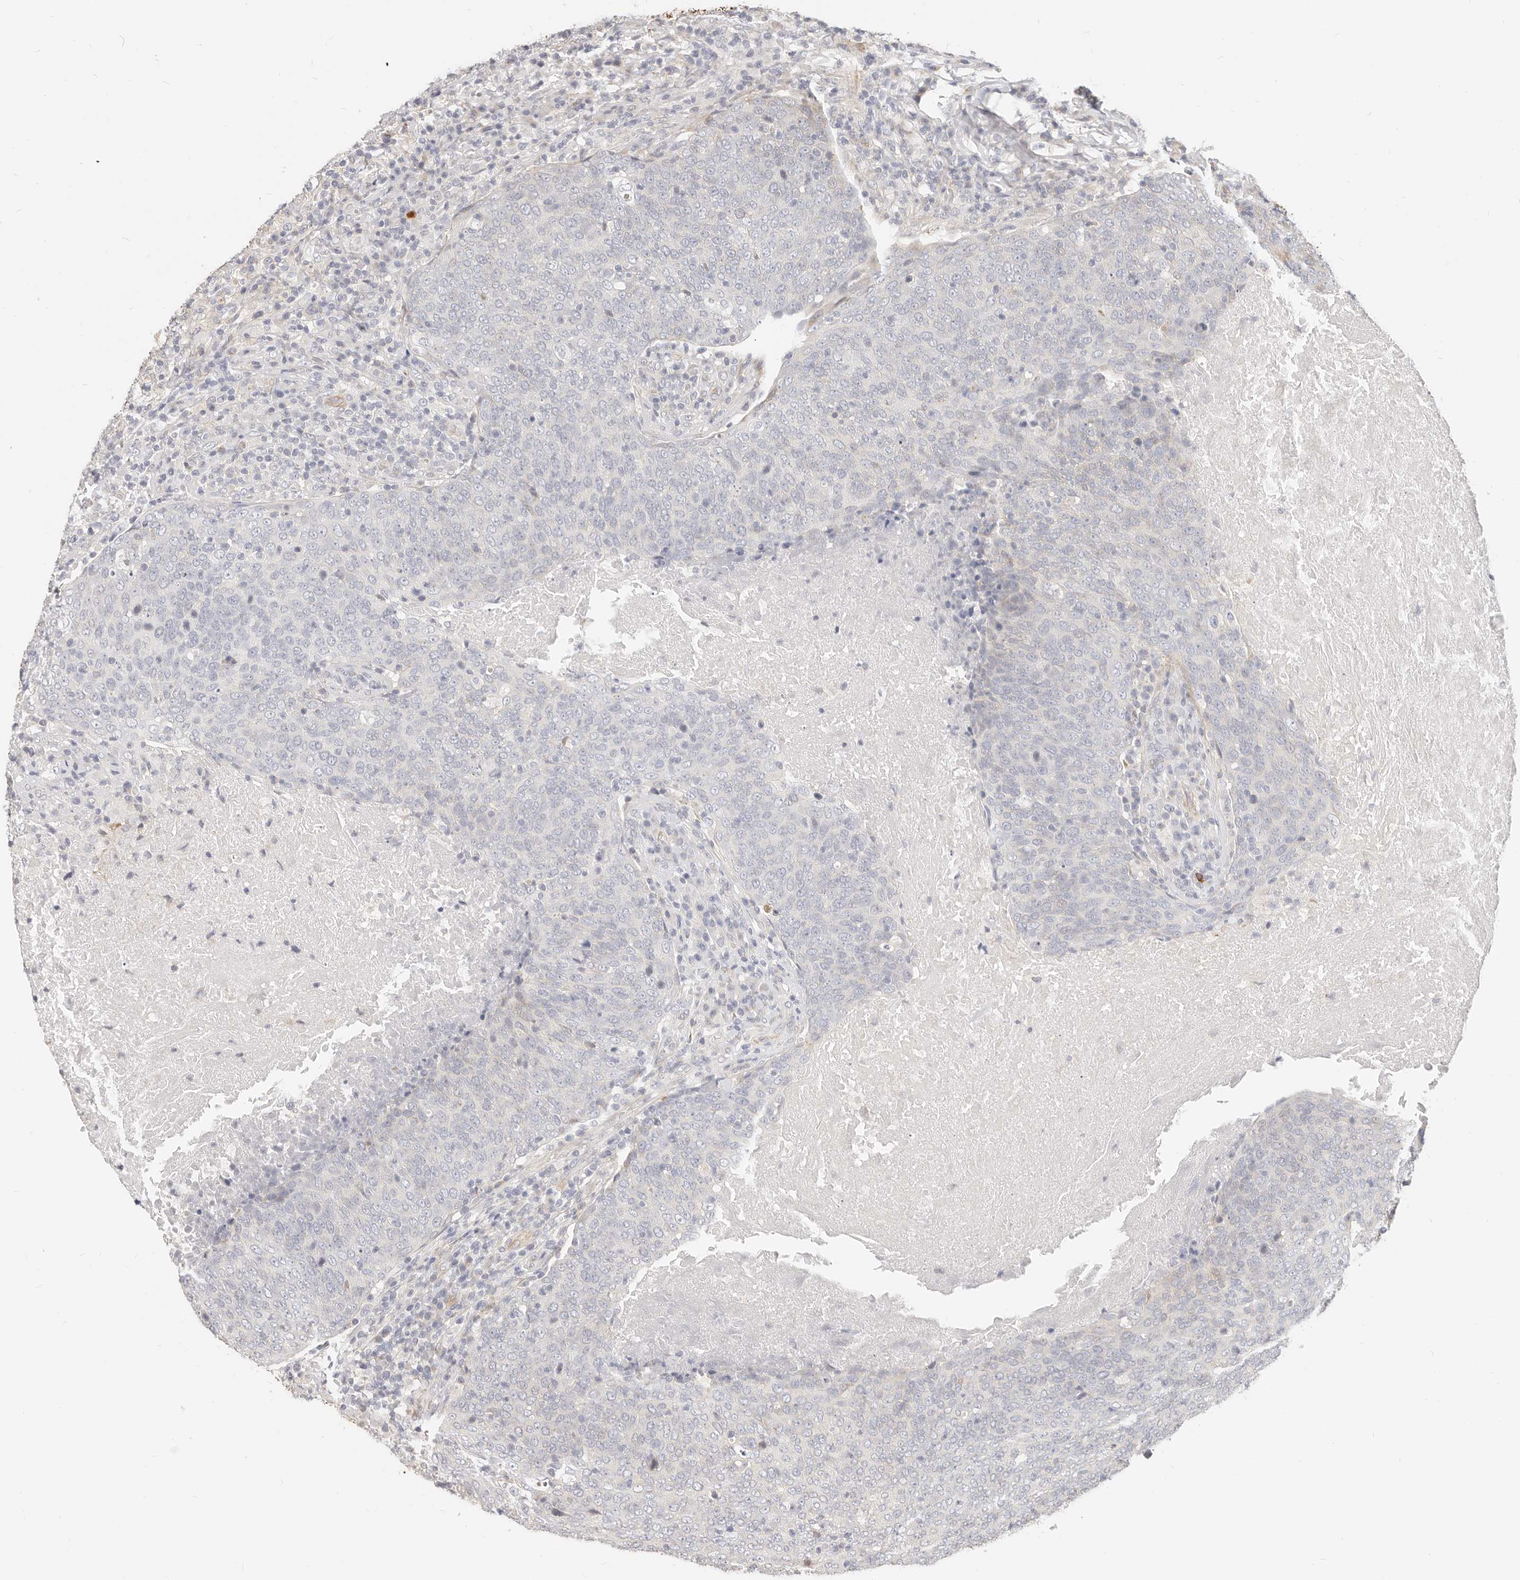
{"staining": {"intensity": "weak", "quantity": "<25%", "location": "cytoplasmic/membranous"}, "tissue": "head and neck cancer", "cell_type": "Tumor cells", "image_type": "cancer", "snomed": [{"axis": "morphology", "description": "Squamous cell carcinoma, NOS"}, {"axis": "morphology", "description": "Squamous cell carcinoma, metastatic, NOS"}, {"axis": "topography", "description": "Lymph node"}, {"axis": "topography", "description": "Head-Neck"}], "caption": "IHC photomicrograph of neoplastic tissue: head and neck cancer stained with DAB (3,3'-diaminobenzidine) reveals no significant protein positivity in tumor cells.", "gene": "DTNBP1", "patient": {"sex": "male", "age": 62}}